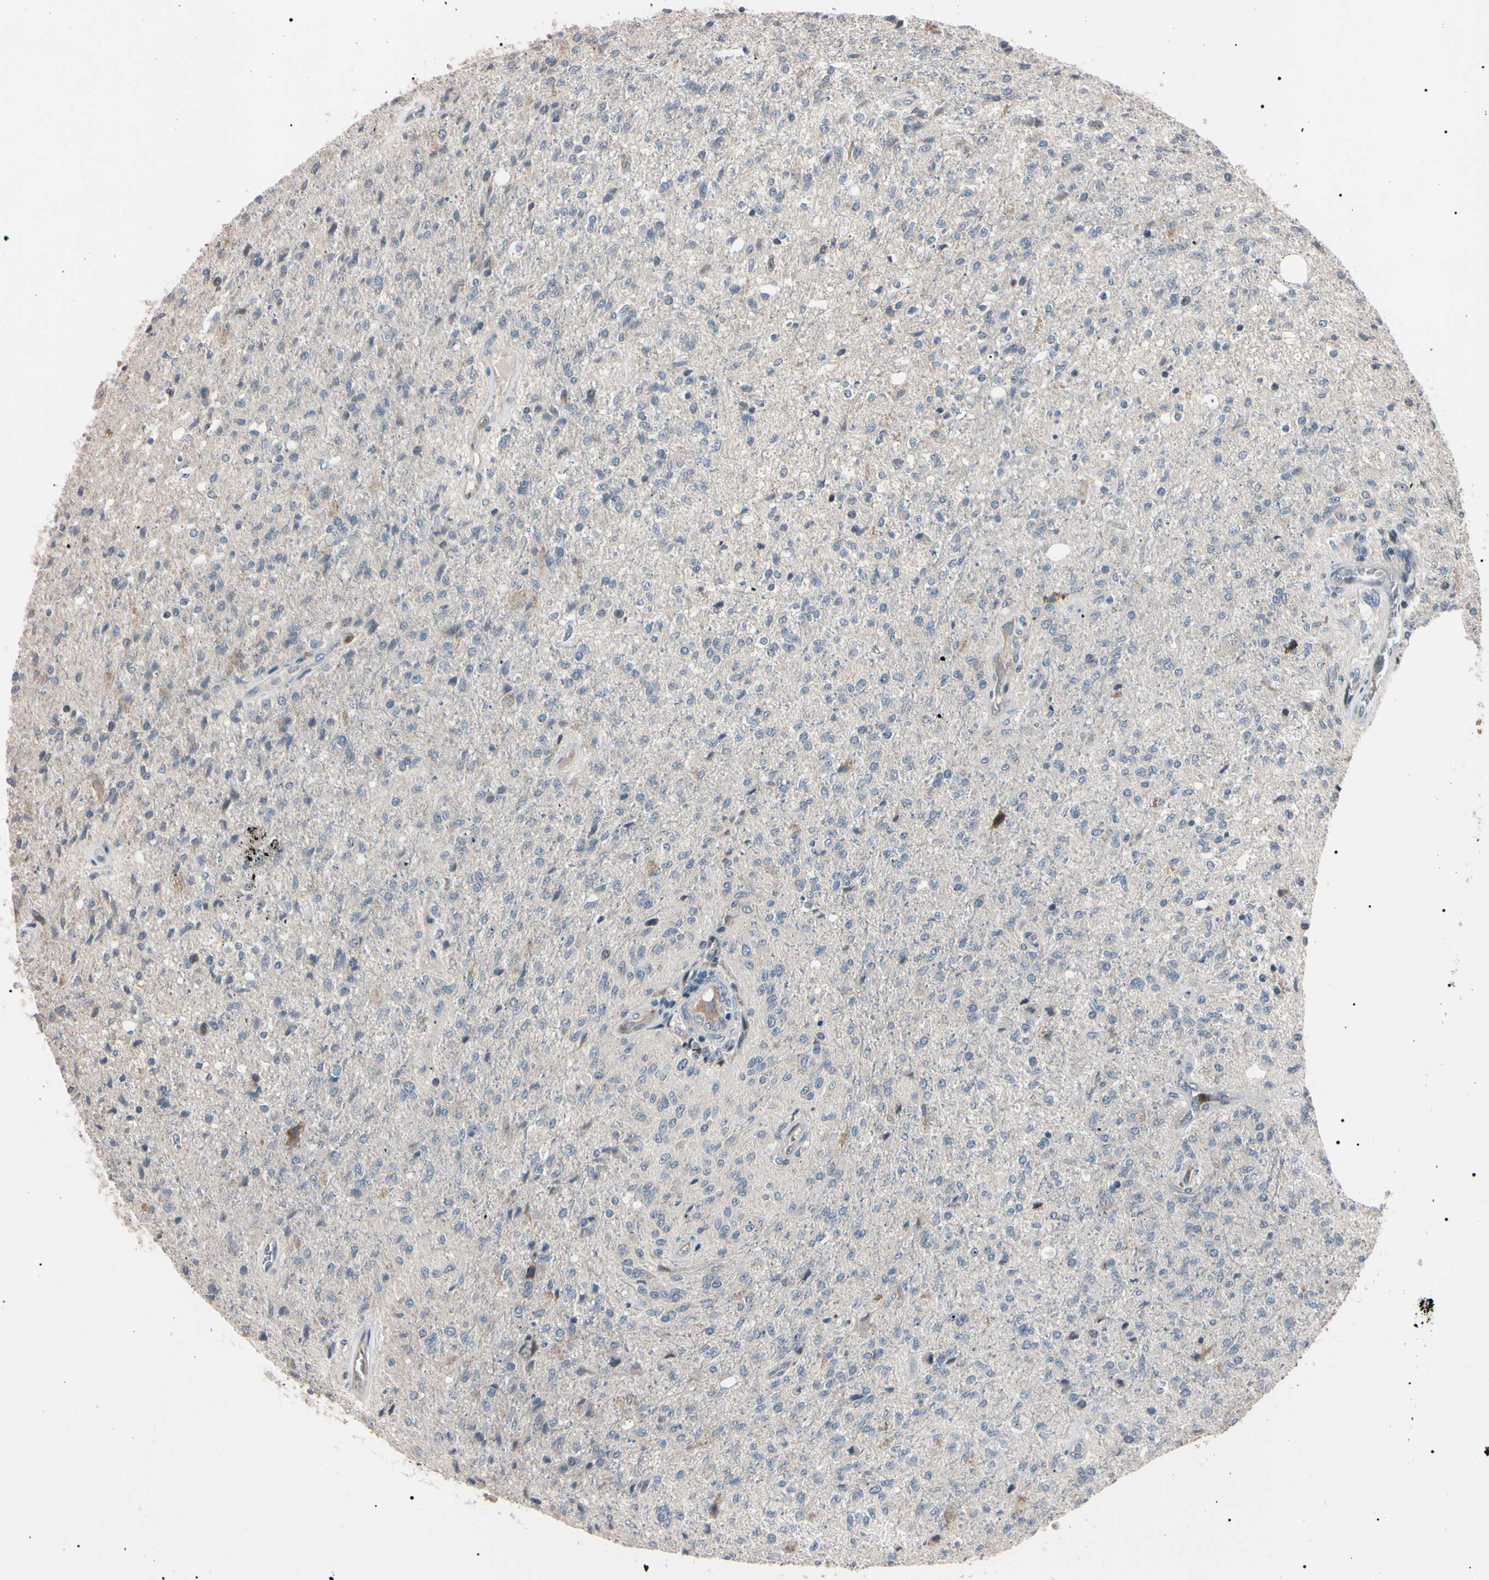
{"staining": {"intensity": "negative", "quantity": "none", "location": "none"}, "tissue": "glioma", "cell_type": "Tumor cells", "image_type": "cancer", "snomed": [{"axis": "morphology", "description": "Normal tissue, NOS"}, {"axis": "morphology", "description": "Glioma, malignant, High grade"}, {"axis": "topography", "description": "Cerebral cortex"}], "caption": "IHC of human glioma shows no positivity in tumor cells.", "gene": "TRAF5", "patient": {"sex": "male", "age": 77}}